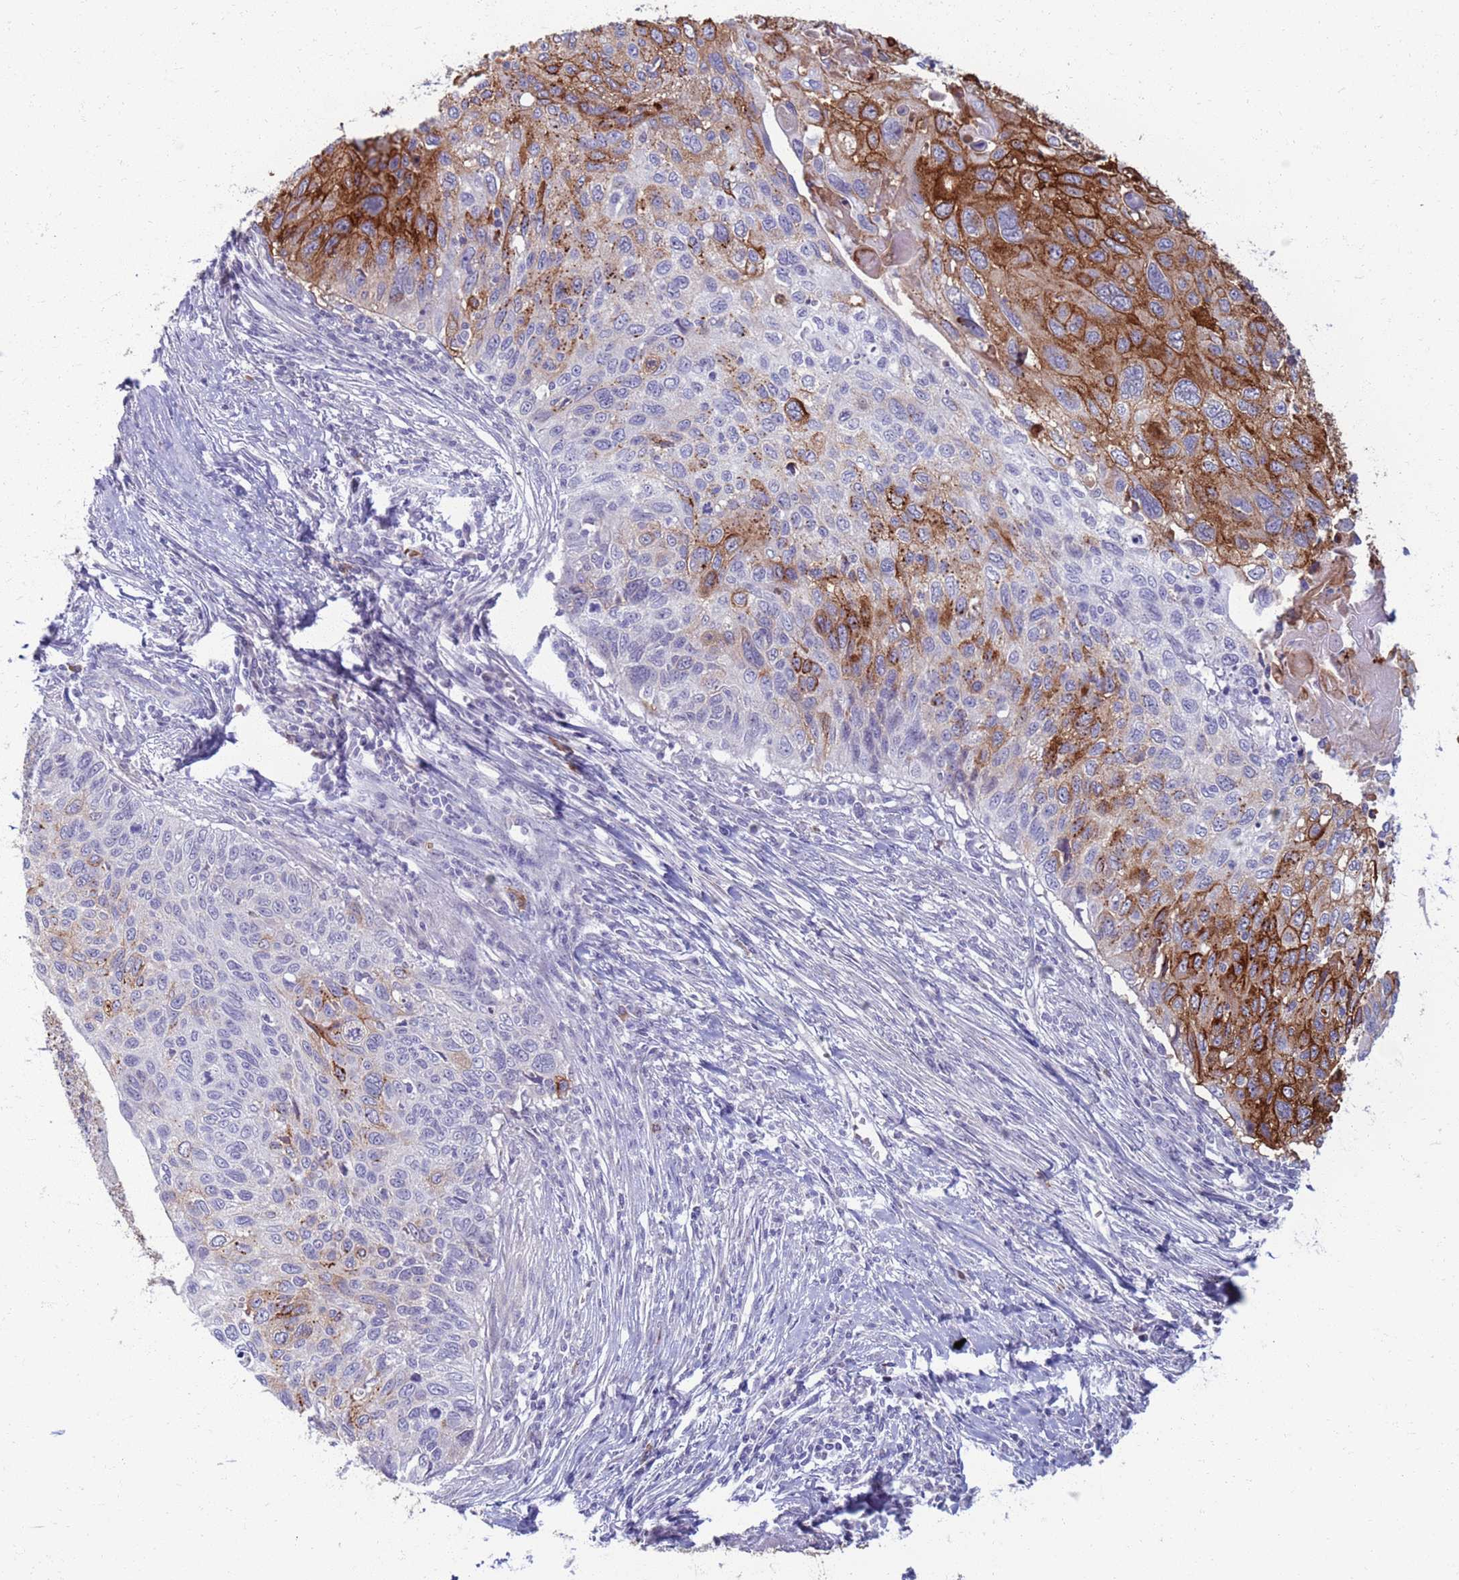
{"staining": {"intensity": "strong", "quantity": "25%-75%", "location": "cytoplasmic/membranous"}, "tissue": "cervical cancer", "cell_type": "Tumor cells", "image_type": "cancer", "snomed": [{"axis": "morphology", "description": "Squamous cell carcinoma, NOS"}, {"axis": "topography", "description": "Cervix"}], "caption": "The image reveals immunohistochemical staining of squamous cell carcinoma (cervical). There is strong cytoplasmic/membranous expression is seen in approximately 25%-75% of tumor cells.", "gene": "CLCA2", "patient": {"sex": "female", "age": 70}}